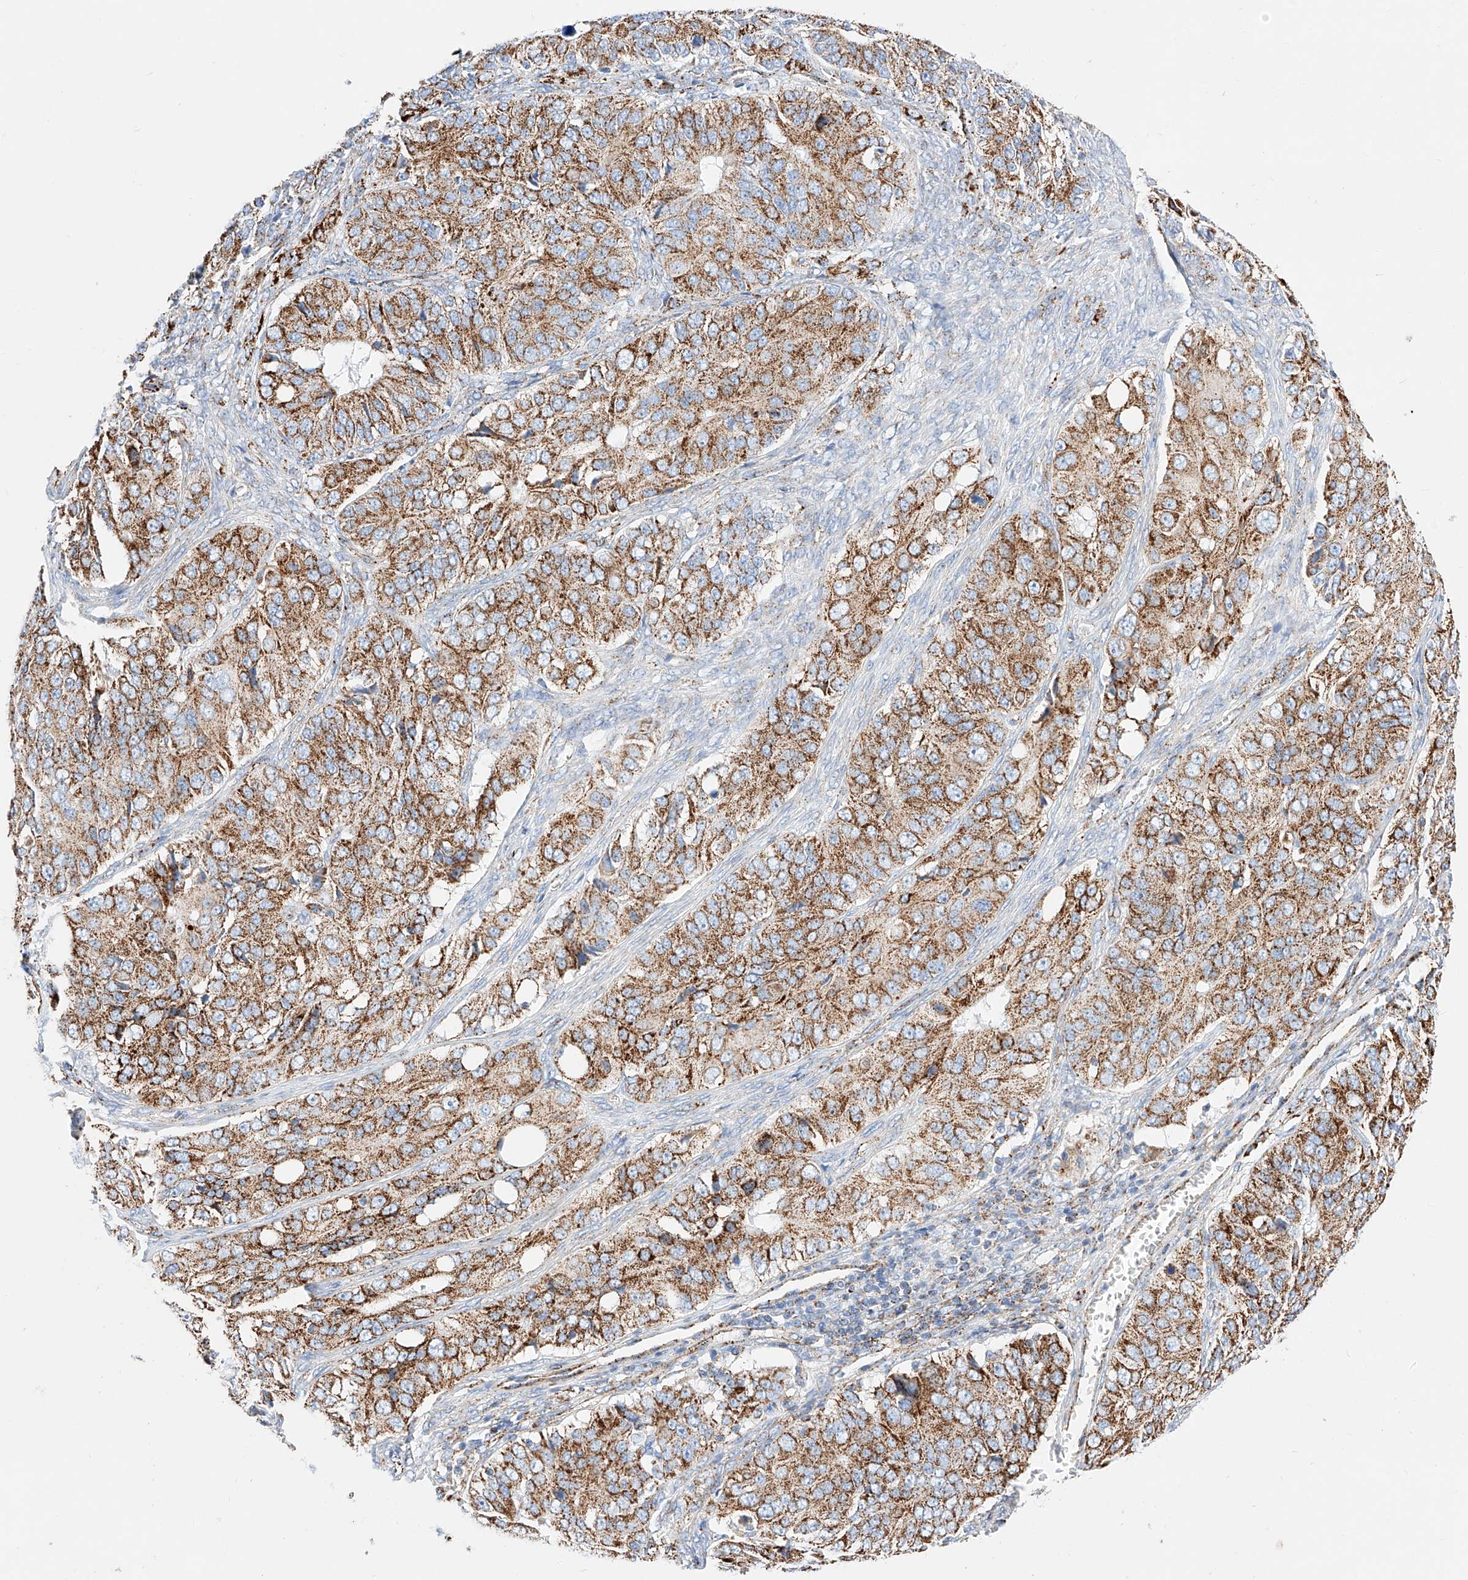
{"staining": {"intensity": "moderate", "quantity": ">75%", "location": "cytoplasmic/membranous"}, "tissue": "ovarian cancer", "cell_type": "Tumor cells", "image_type": "cancer", "snomed": [{"axis": "morphology", "description": "Carcinoma, endometroid"}, {"axis": "topography", "description": "Ovary"}], "caption": "Protein expression analysis of human ovarian cancer (endometroid carcinoma) reveals moderate cytoplasmic/membranous staining in approximately >75% of tumor cells.", "gene": "C6orf62", "patient": {"sex": "female", "age": 51}}